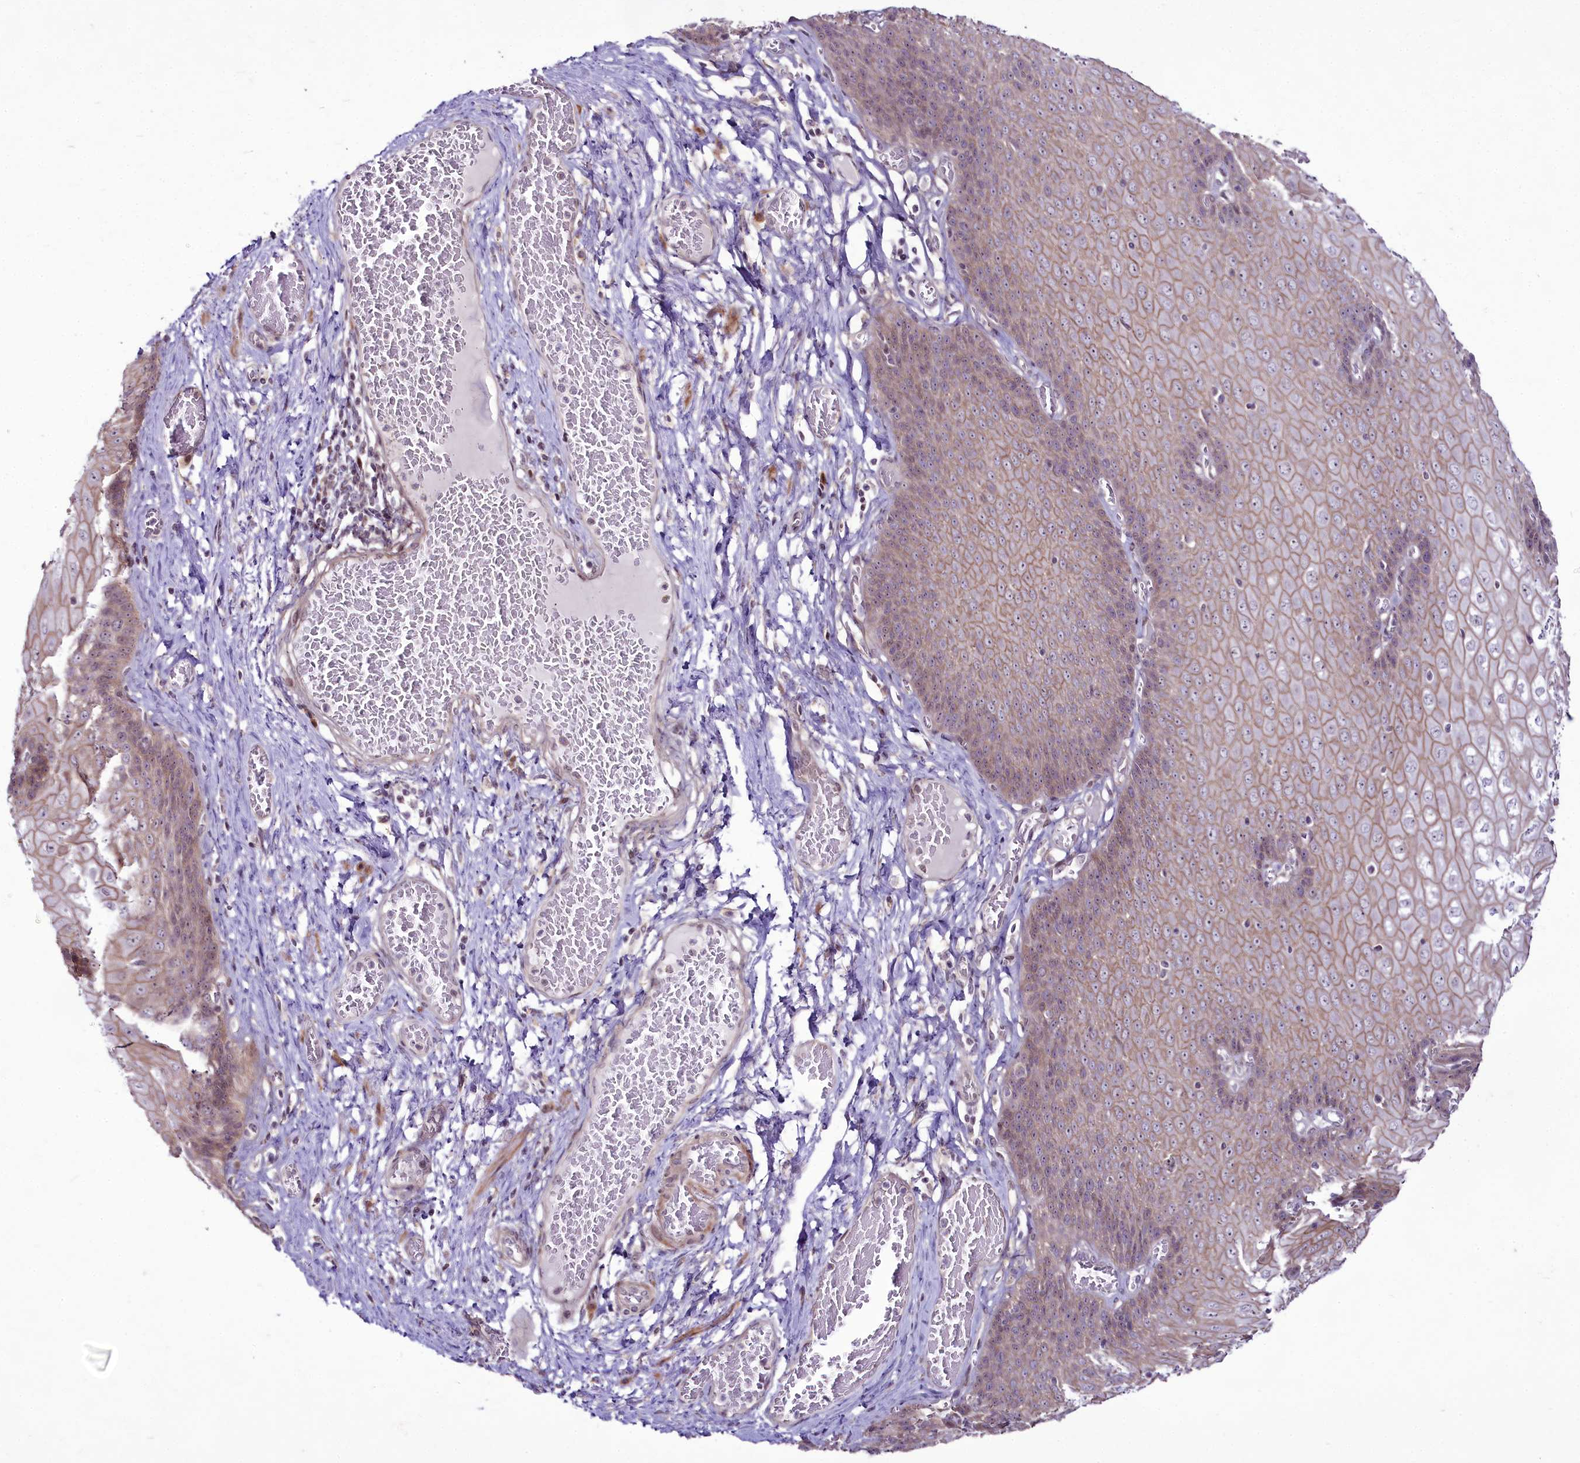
{"staining": {"intensity": "moderate", "quantity": ">75%", "location": "cytoplasmic/membranous,nuclear"}, "tissue": "esophagus", "cell_type": "Squamous epithelial cells", "image_type": "normal", "snomed": [{"axis": "morphology", "description": "Normal tissue, NOS"}, {"axis": "topography", "description": "Esophagus"}], "caption": "Human esophagus stained for a protein (brown) exhibits moderate cytoplasmic/membranous,nuclear positive expression in about >75% of squamous epithelial cells.", "gene": "RSBN1", "patient": {"sex": "male", "age": 60}}